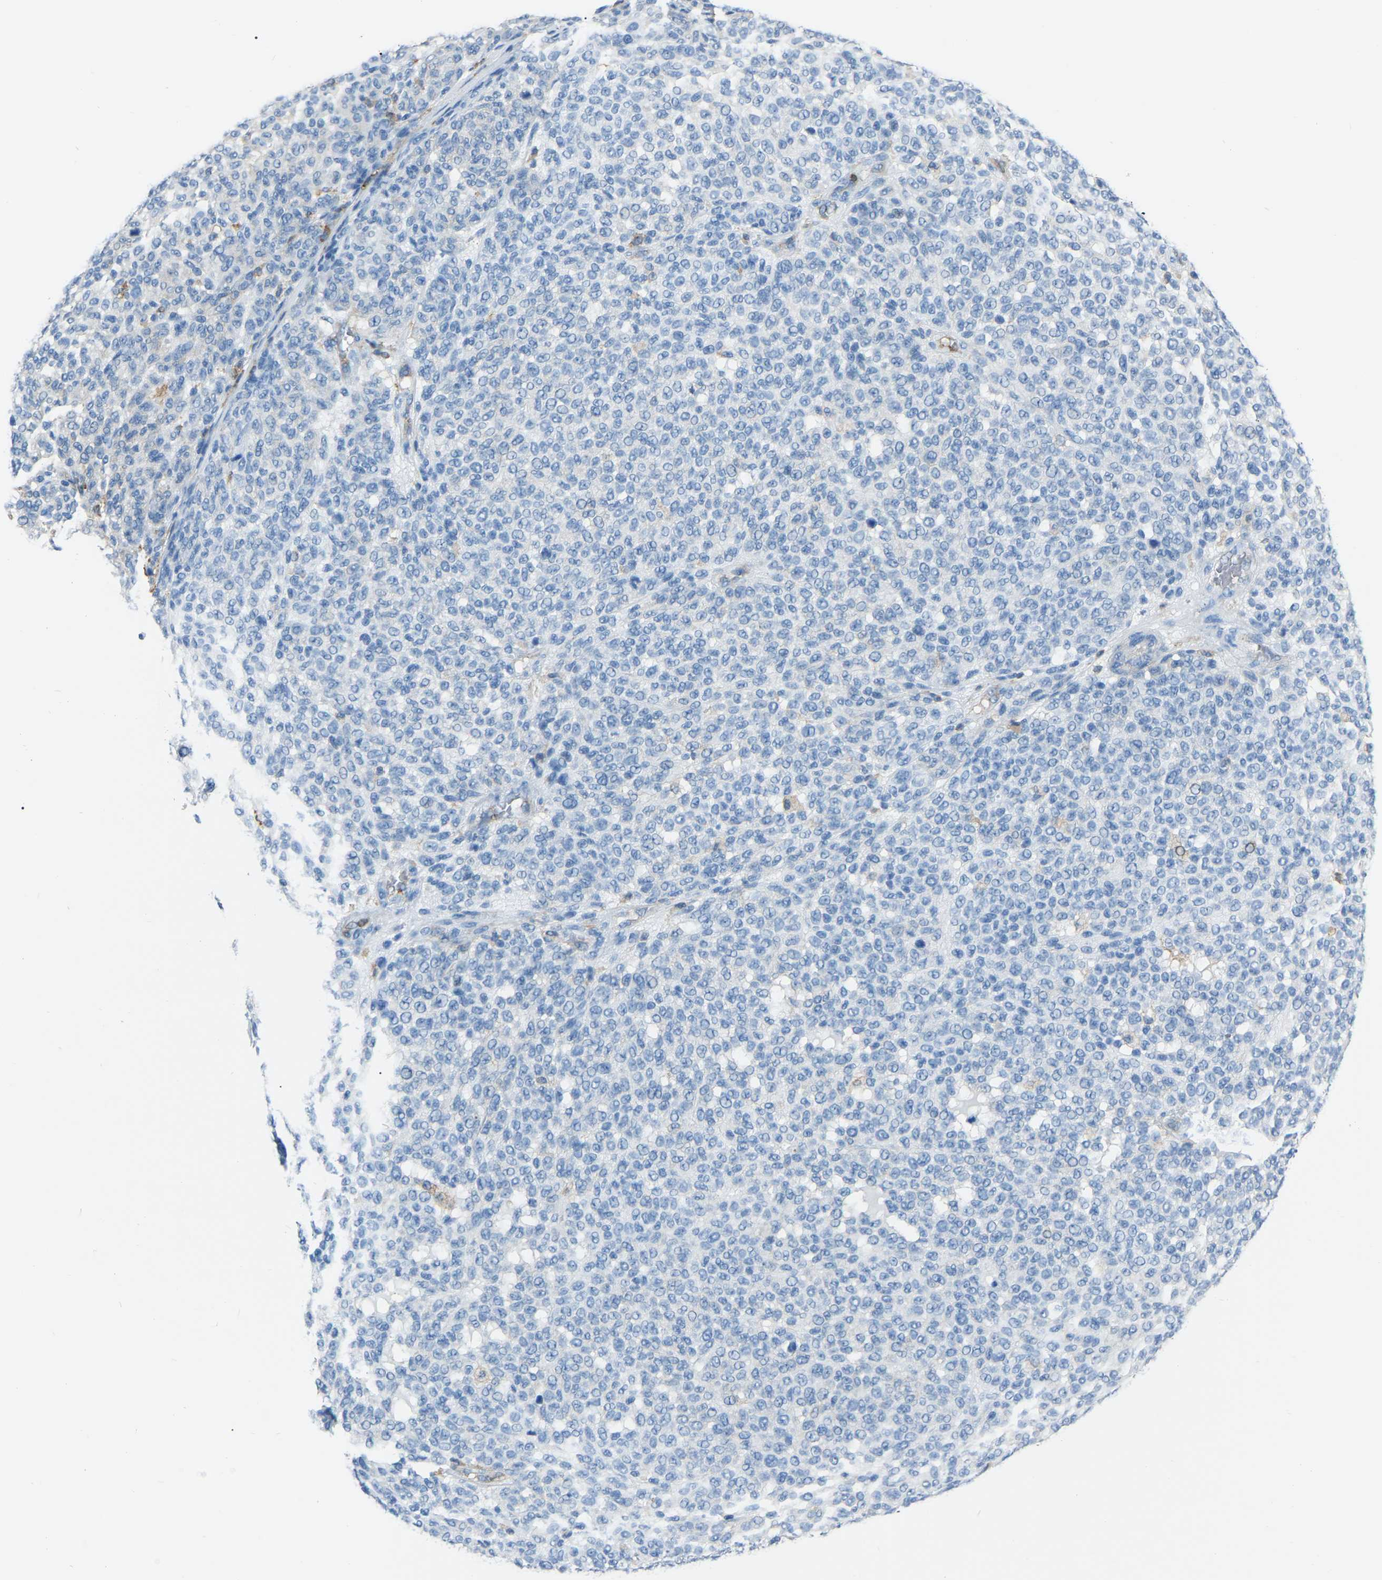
{"staining": {"intensity": "negative", "quantity": "none", "location": "none"}, "tissue": "melanoma", "cell_type": "Tumor cells", "image_type": "cancer", "snomed": [{"axis": "morphology", "description": "Malignant melanoma, NOS"}, {"axis": "topography", "description": "Skin"}], "caption": "The photomicrograph shows no significant positivity in tumor cells of melanoma.", "gene": "ARHGAP45", "patient": {"sex": "male", "age": 59}}